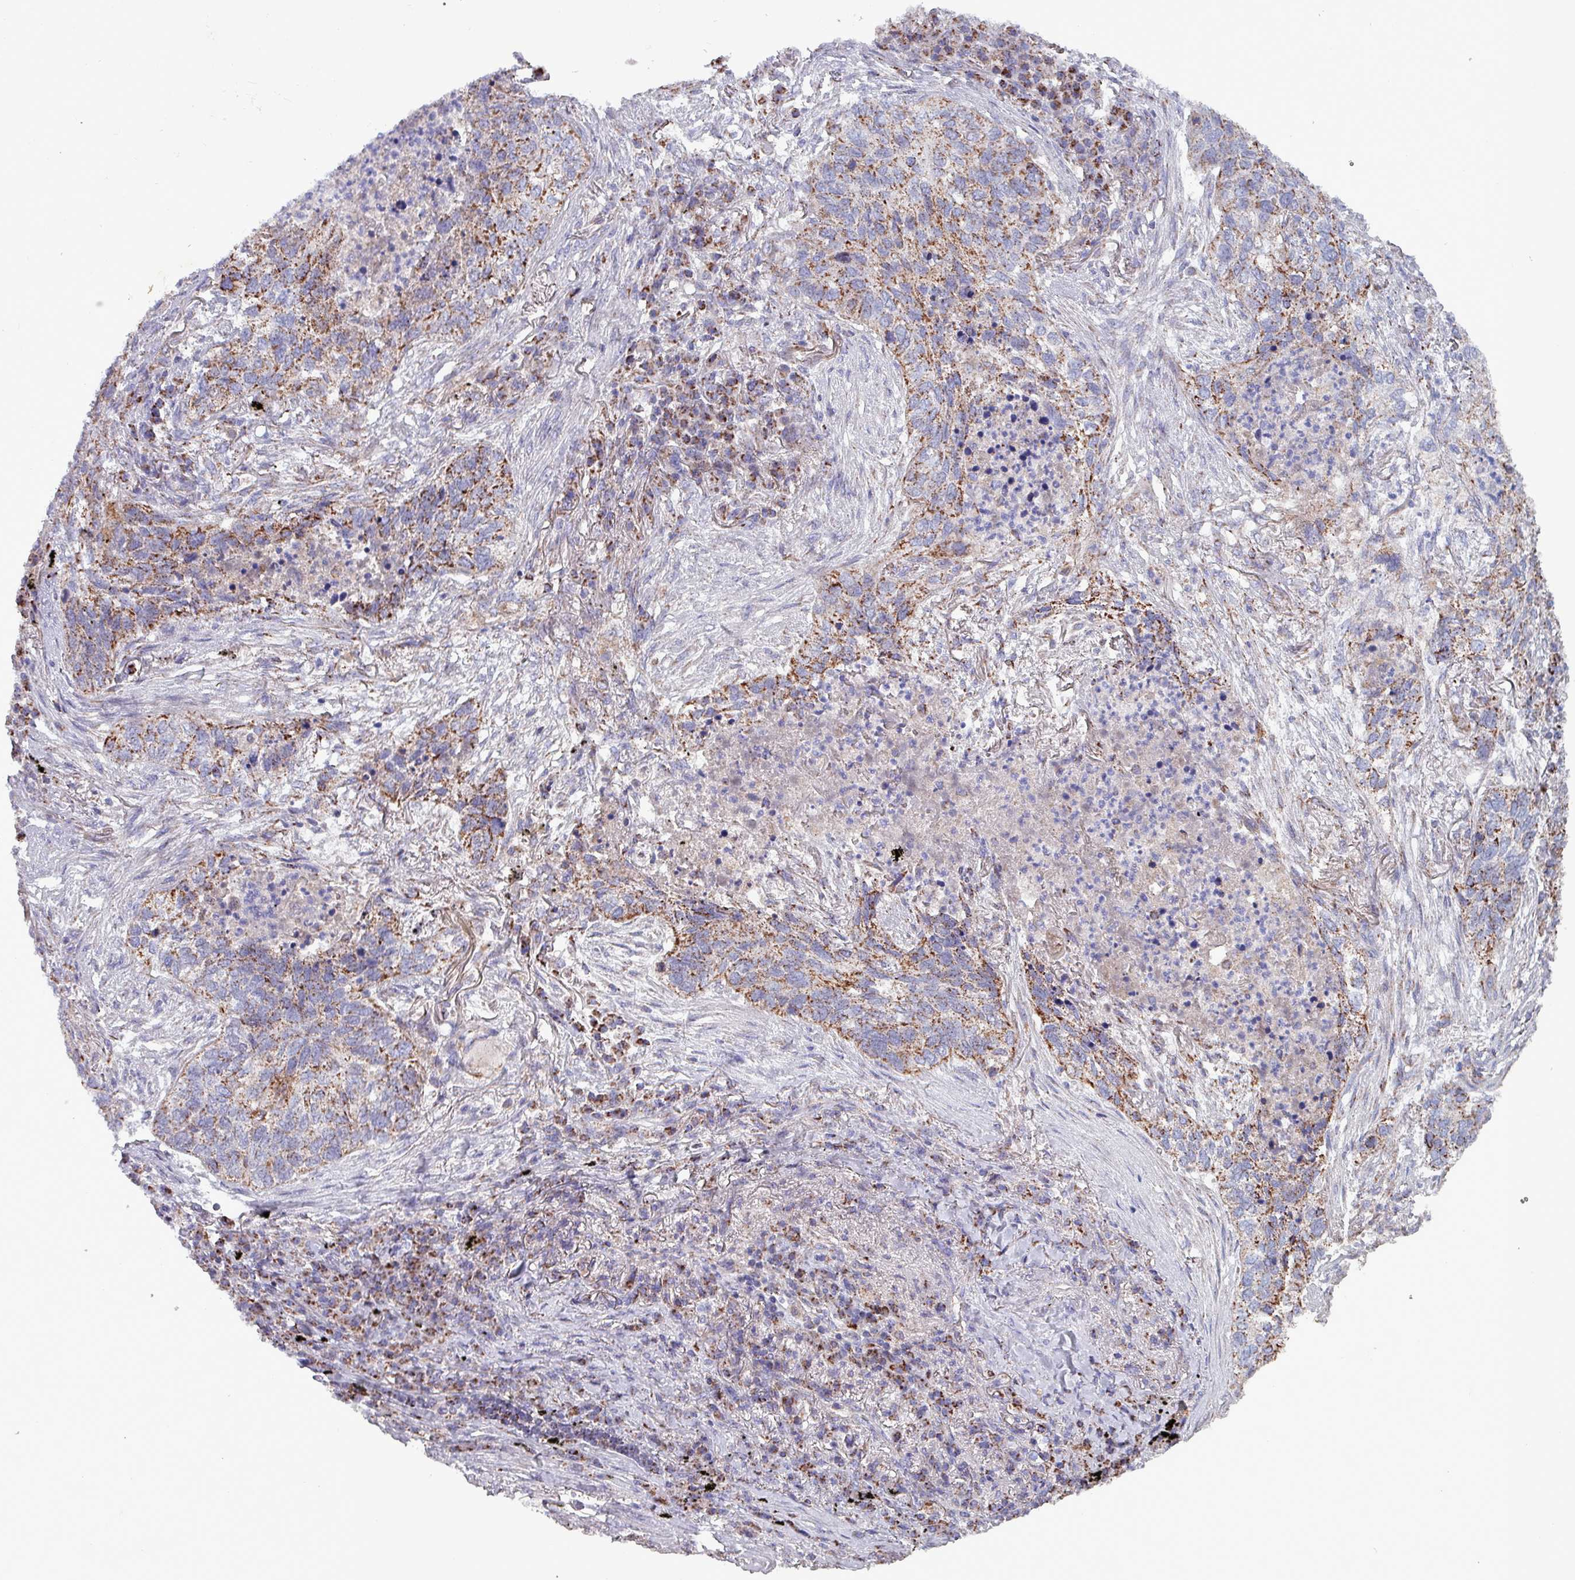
{"staining": {"intensity": "strong", "quantity": "25%-75%", "location": "cytoplasmic/membranous"}, "tissue": "lung cancer", "cell_type": "Tumor cells", "image_type": "cancer", "snomed": [{"axis": "morphology", "description": "Squamous cell carcinoma, NOS"}, {"axis": "topography", "description": "Lung"}], "caption": "A brown stain highlights strong cytoplasmic/membranous staining of a protein in lung squamous cell carcinoma tumor cells. Ihc stains the protein in brown and the nuclei are stained blue.", "gene": "ZNF322", "patient": {"sex": "female", "age": 63}}